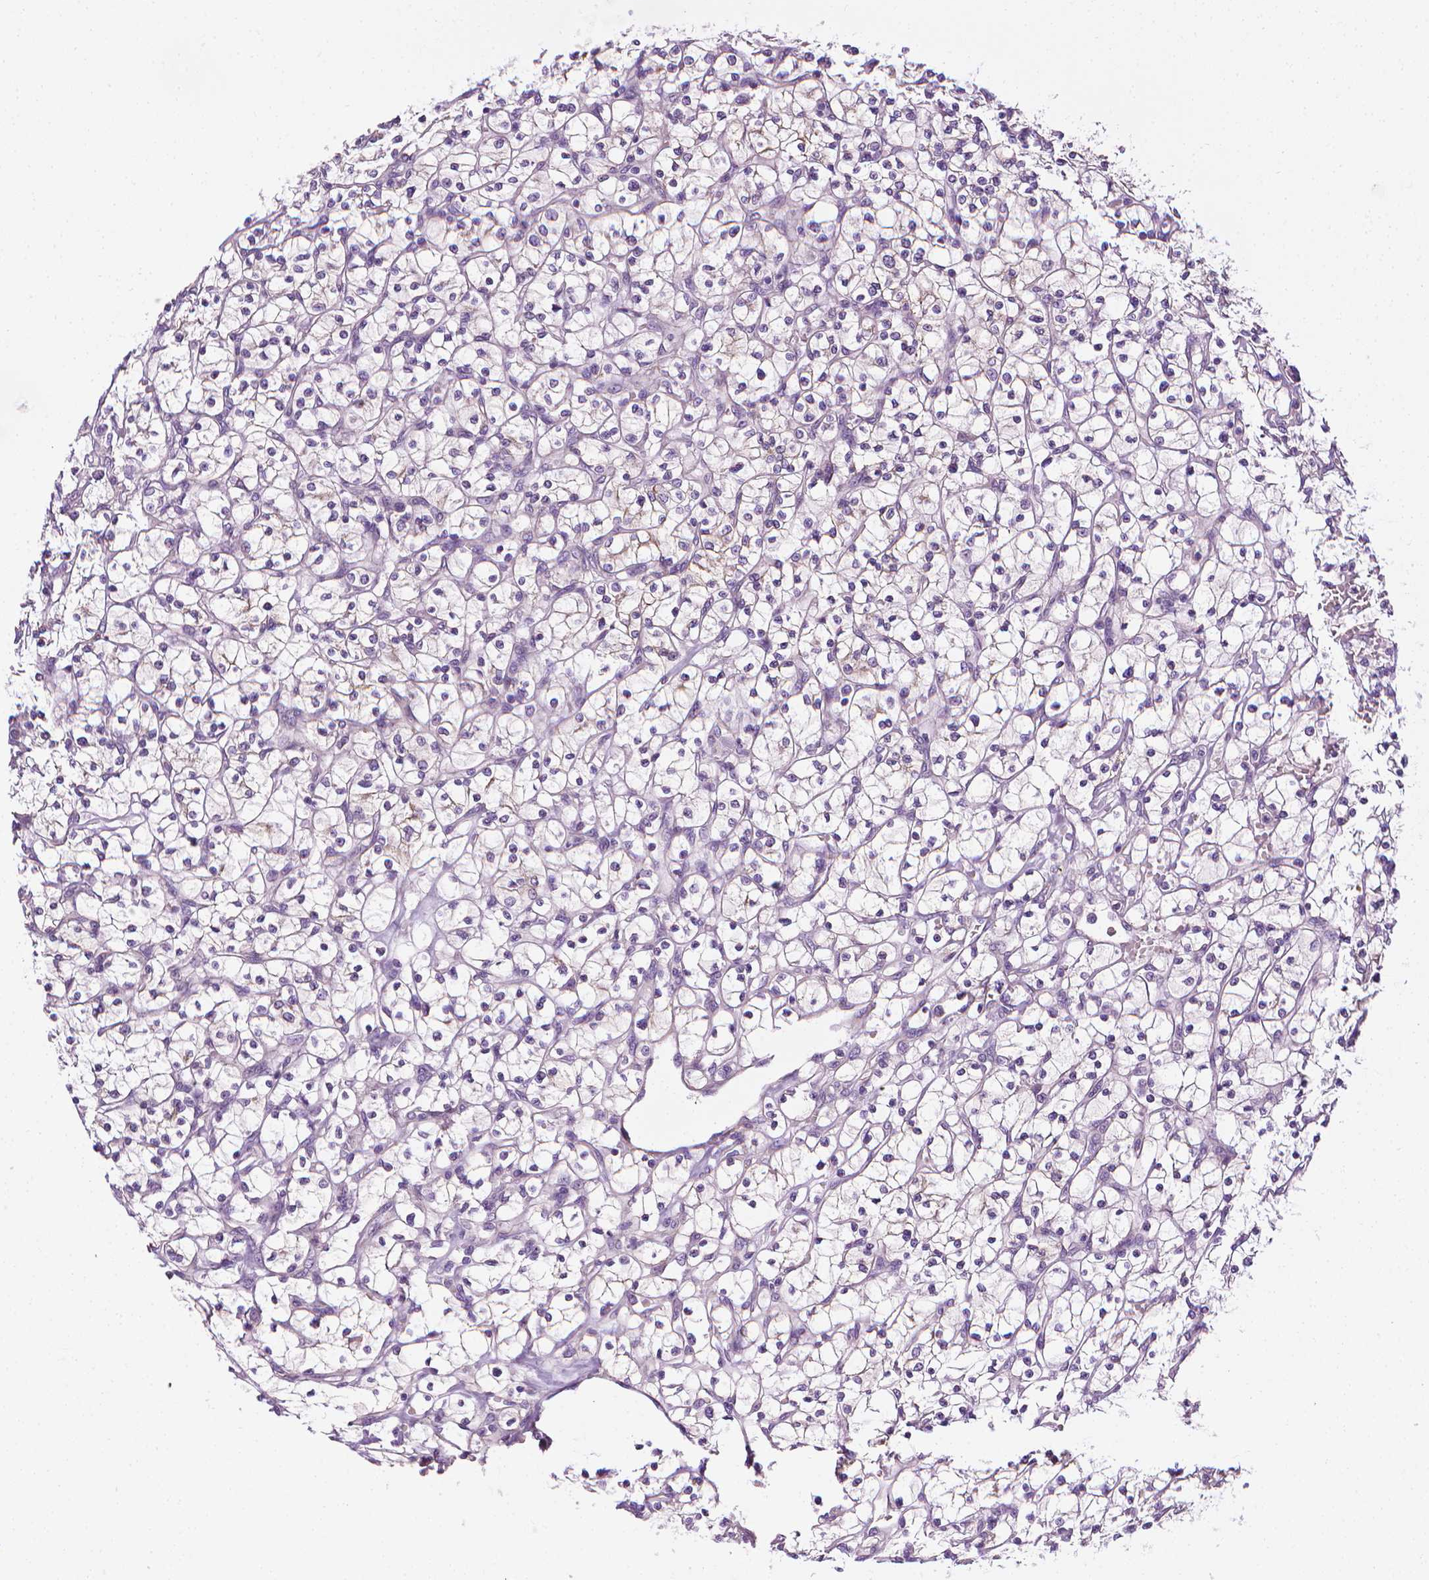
{"staining": {"intensity": "negative", "quantity": "none", "location": "none"}, "tissue": "renal cancer", "cell_type": "Tumor cells", "image_type": "cancer", "snomed": [{"axis": "morphology", "description": "Adenocarcinoma, NOS"}, {"axis": "topography", "description": "Kidney"}], "caption": "DAB (3,3'-diaminobenzidine) immunohistochemical staining of renal cancer (adenocarcinoma) exhibits no significant expression in tumor cells.", "gene": "MCOLN3", "patient": {"sex": "female", "age": 64}}